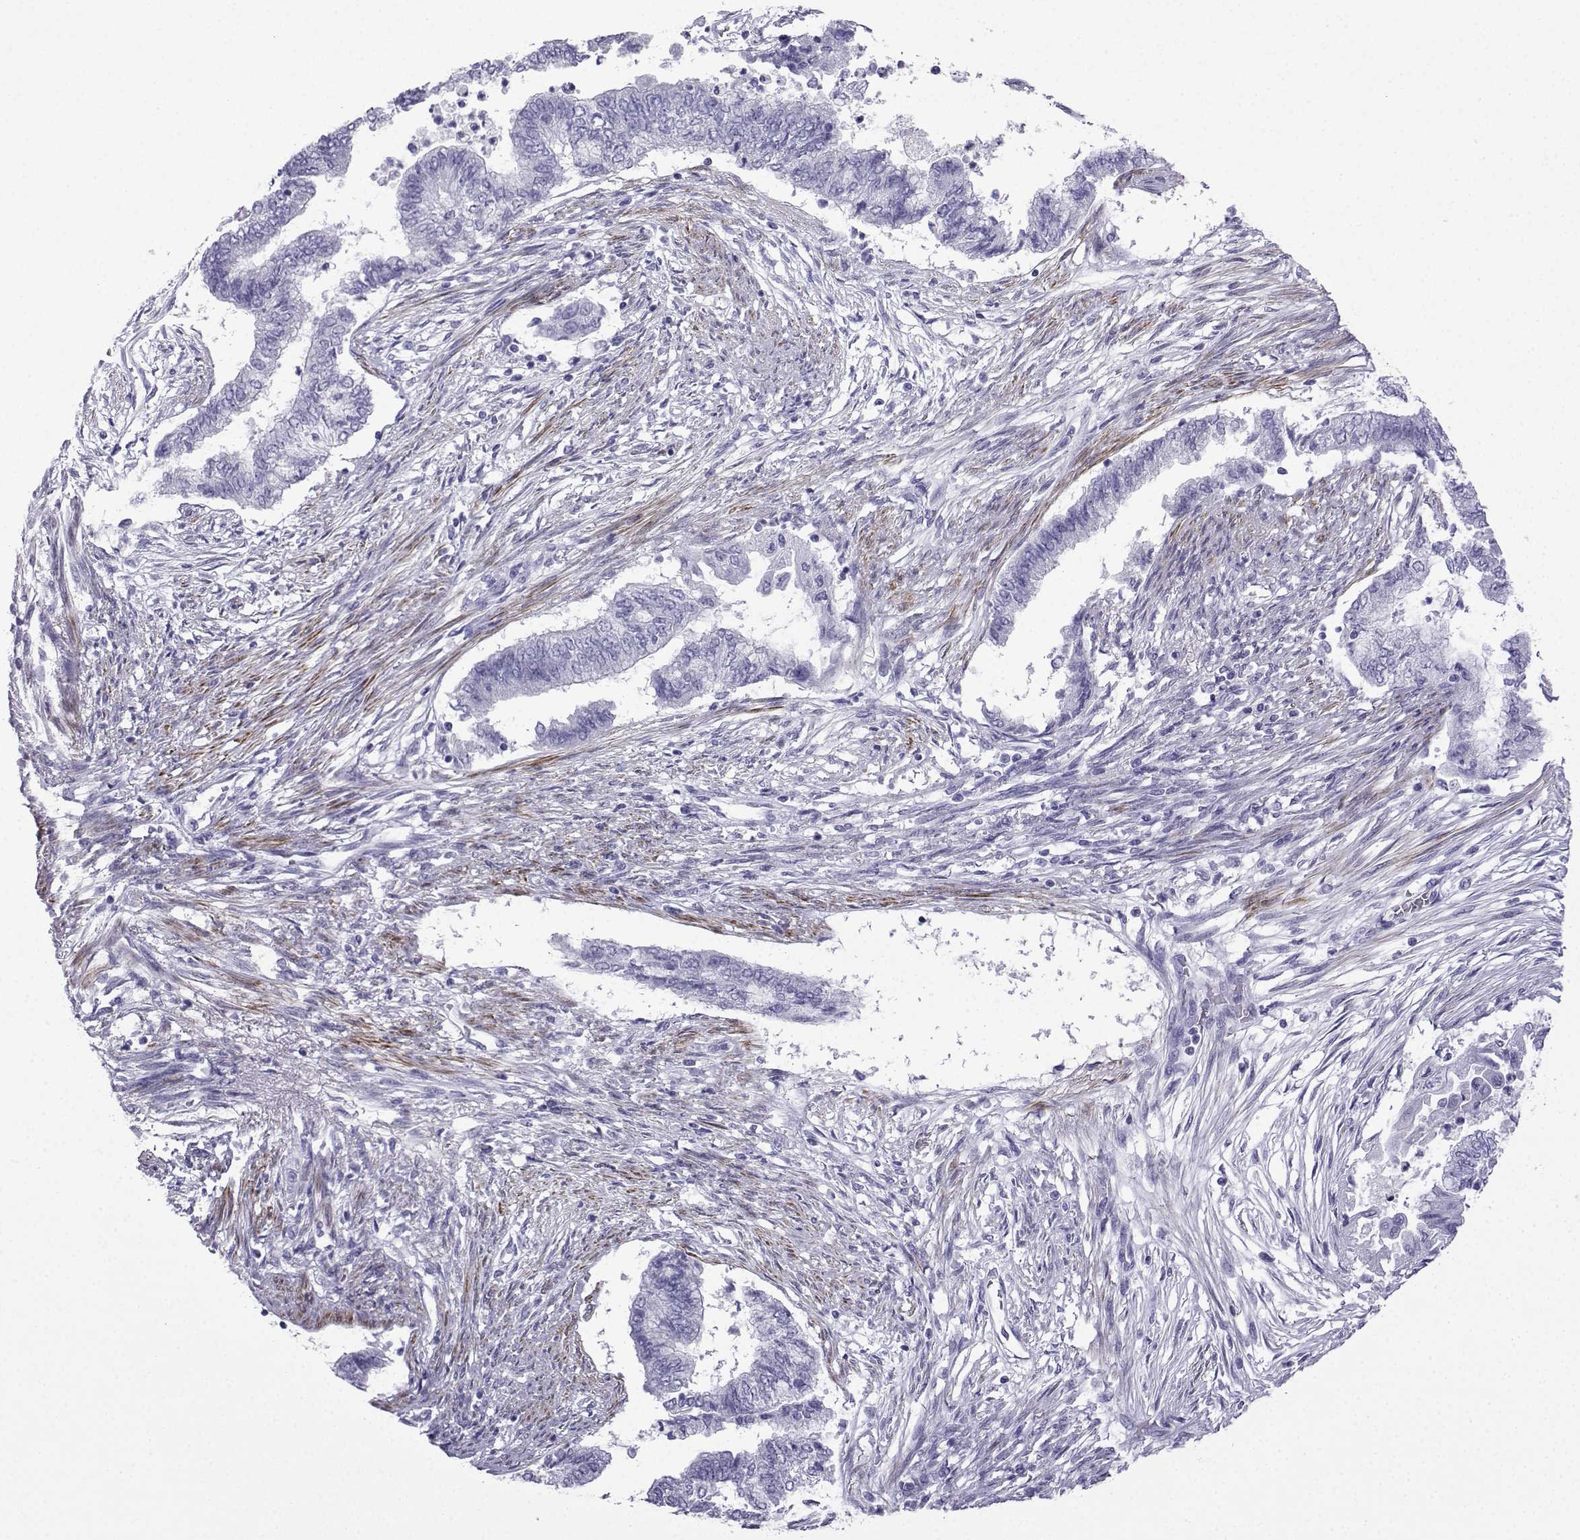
{"staining": {"intensity": "negative", "quantity": "none", "location": "none"}, "tissue": "endometrial cancer", "cell_type": "Tumor cells", "image_type": "cancer", "snomed": [{"axis": "morphology", "description": "Adenocarcinoma, NOS"}, {"axis": "topography", "description": "Endometrium"}], "caption": "A micrograph of endometrial adenocarcinoma stained for a protein demonstrates no brown staining in tumor cells.", "gene": "KCNF1", "patient": {"sex": "female", "age": 65}}